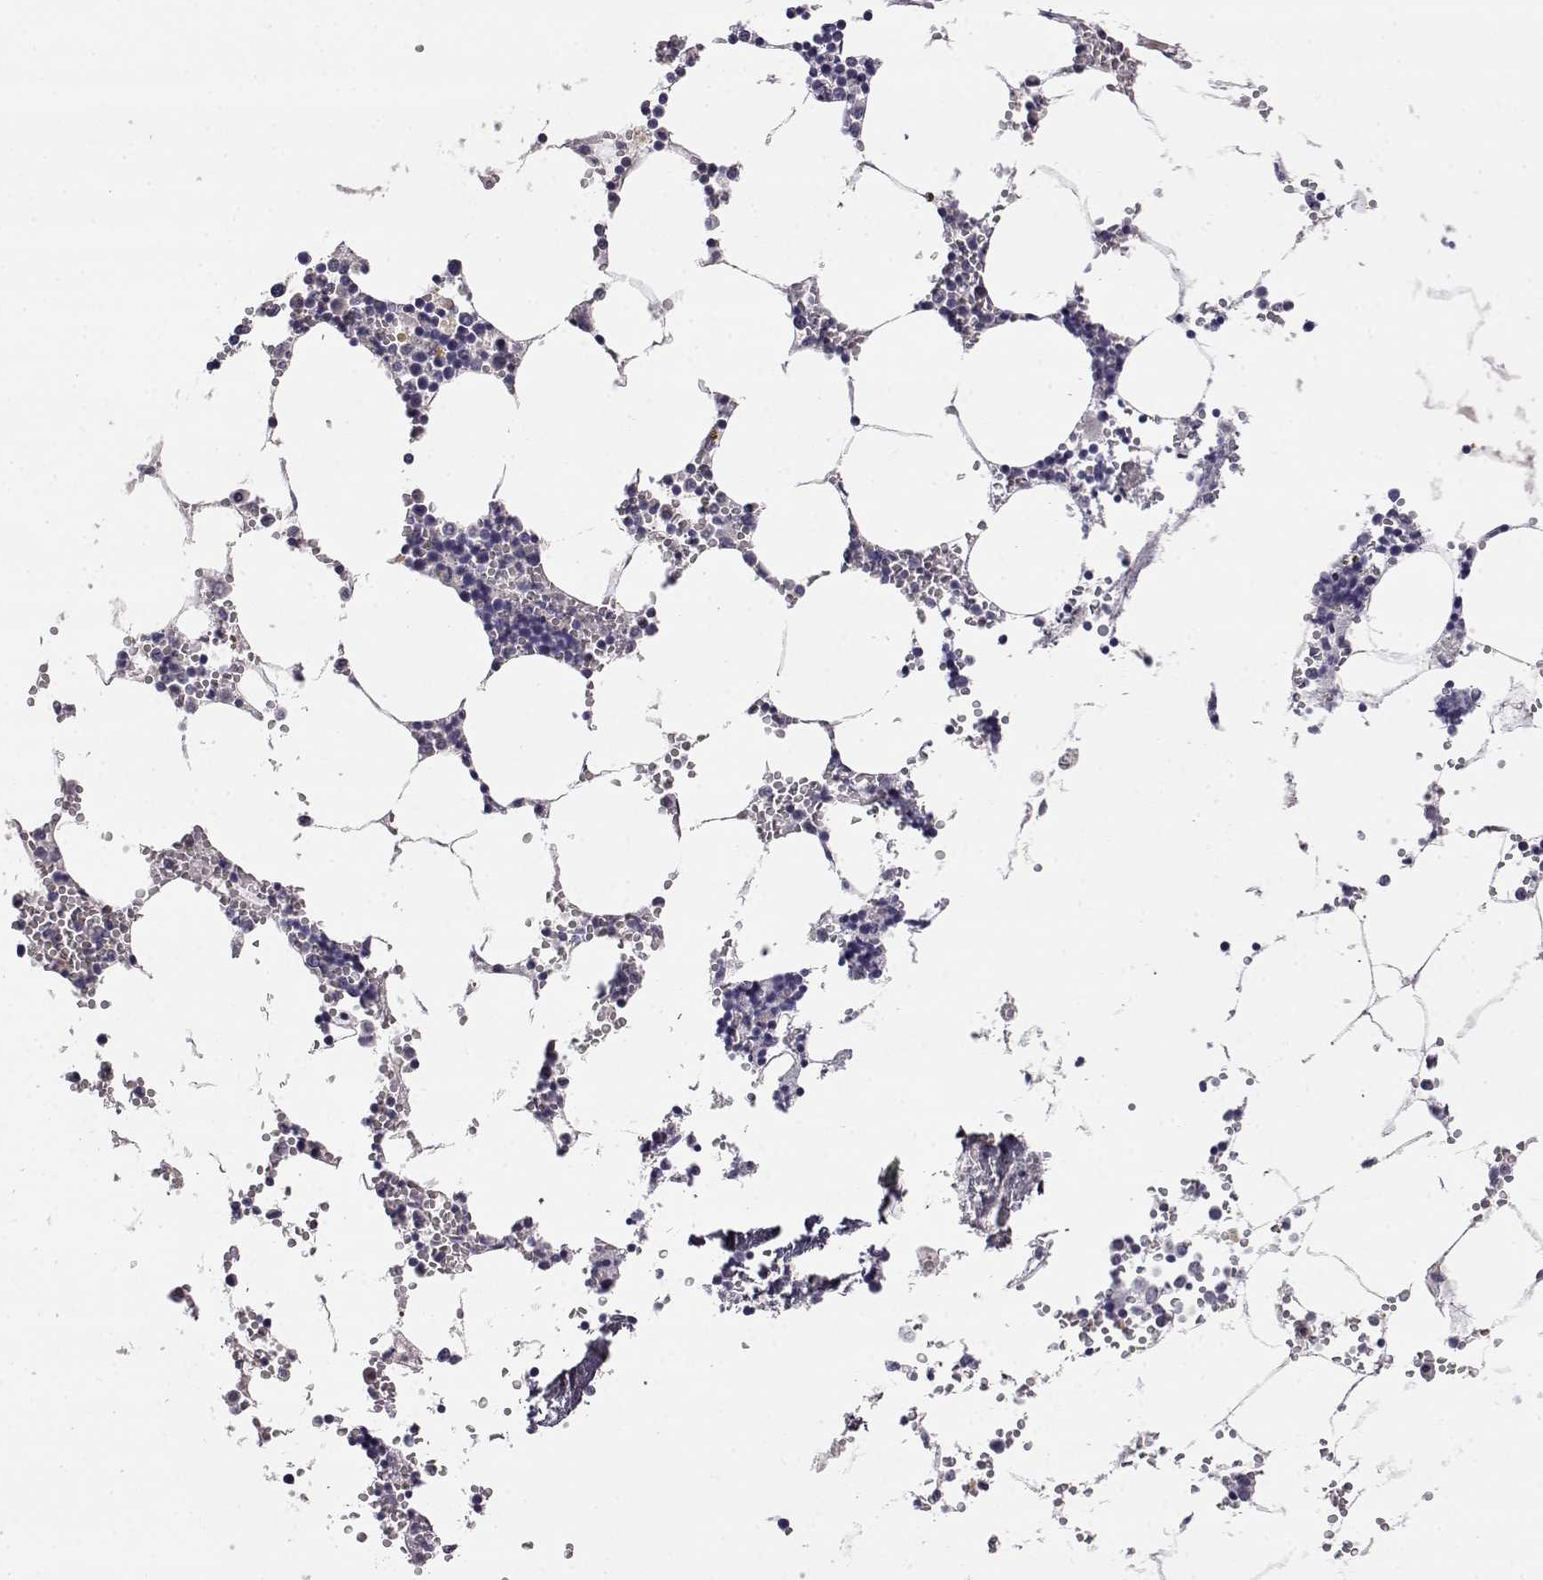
{"staining": {"intensity": "weak", "quantity": "<25%", "location": "cytoplasmic/membranous"}, "tissue": "bone marrow", "cell_type": "Hematopoietic cells", "image_type": "normal", "snomed": [{"axis": "morphology", "description": "Normal tissue, NOS"}, {"axis": "topography", "description": "Bone marrow"}], "caption": "The image demonstrates no staining of hematopoietic cells in benign bone marrow.", "gene": "AKR1B1", "patient": {"sex": "male", "age": 54}}